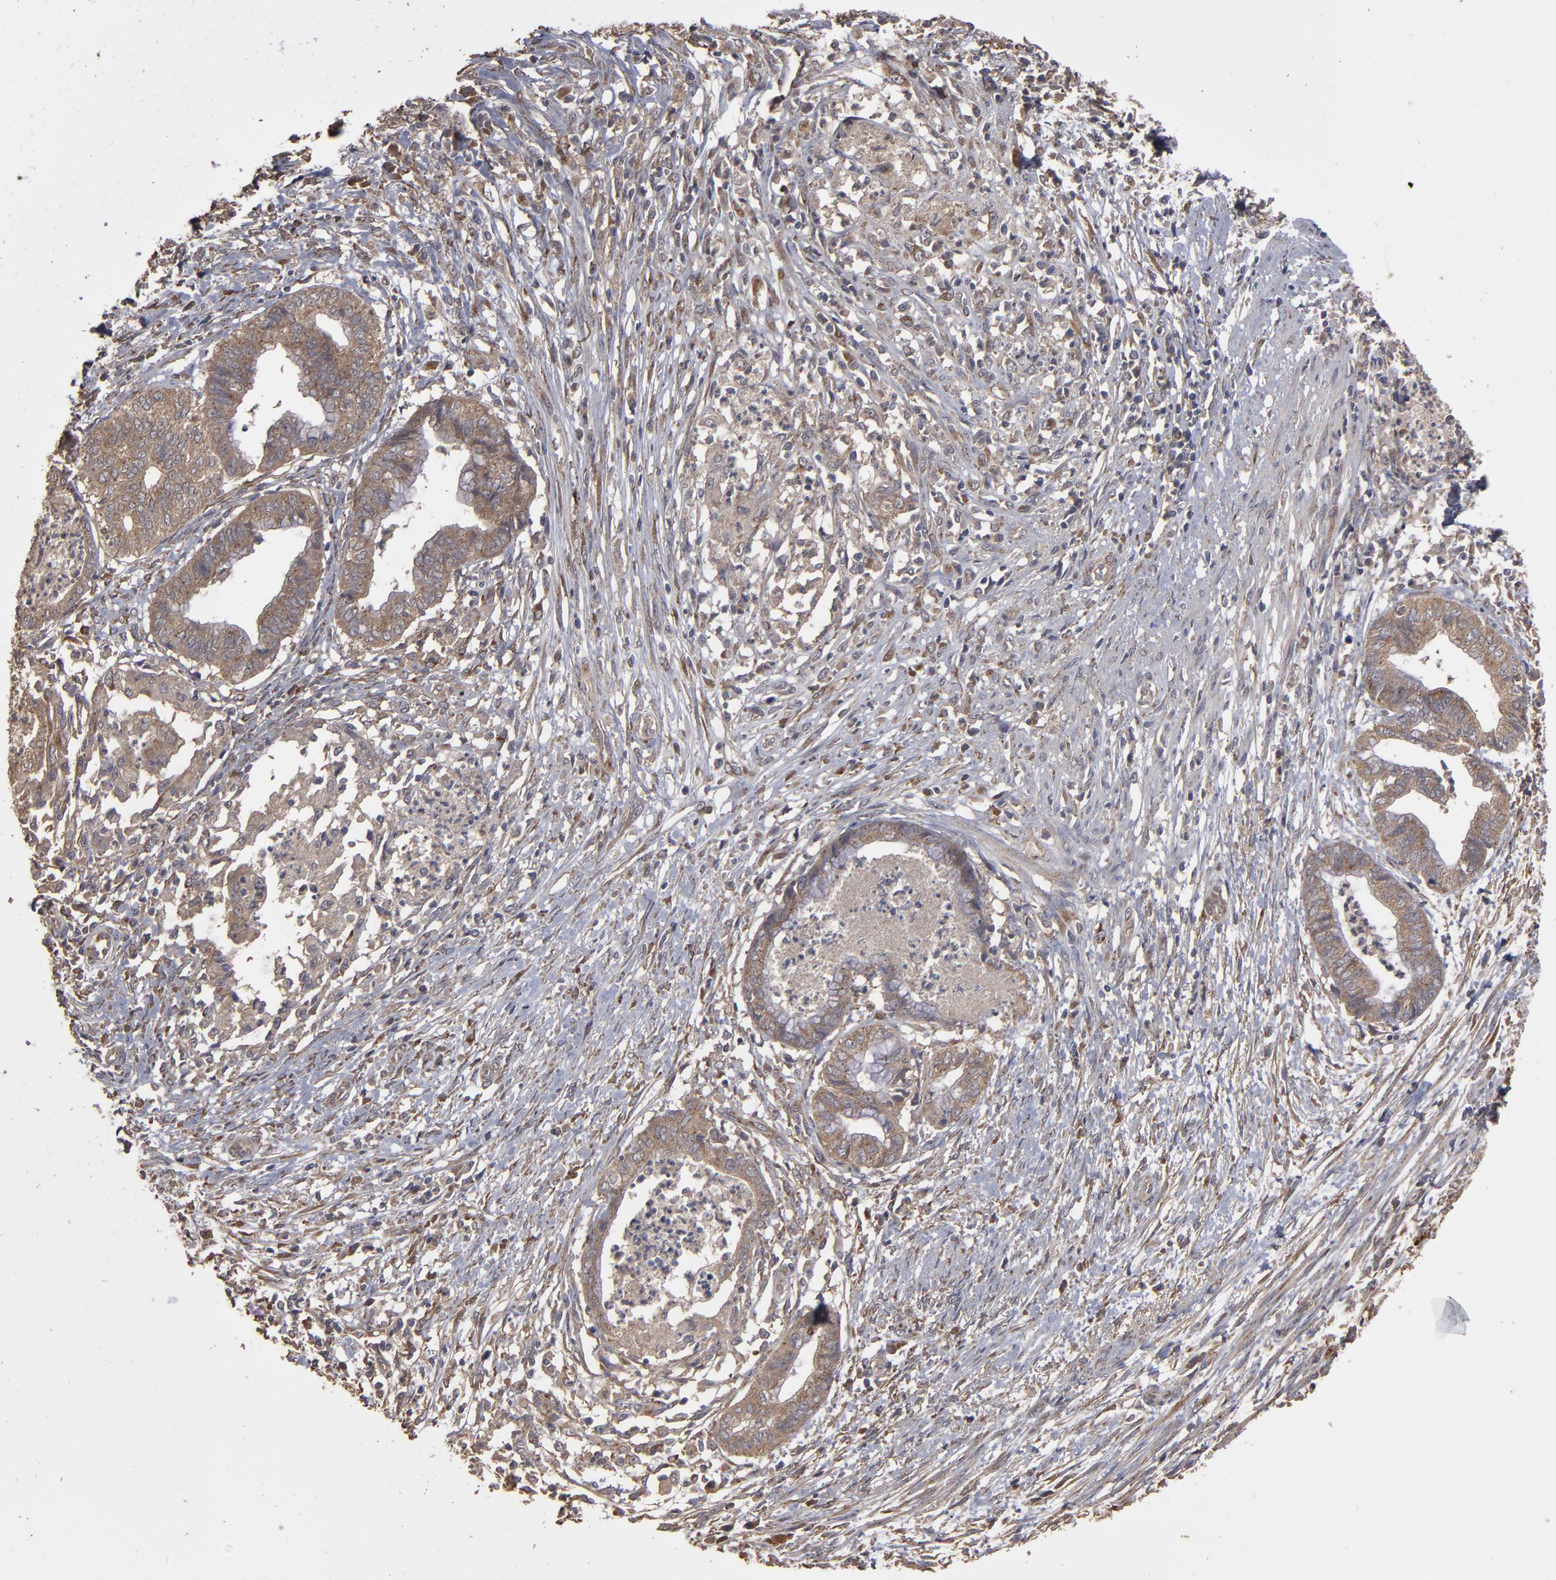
{"staining": {"intensity": "weak", "quantity": ">75%", "location": "cytoplasmic/membranous"}, "tissue": "endometrial cancer", "cell_type": "Tumor cells", "image_type": "cancer", "snomed": [{"axis": "morphology", "description": "Necrosis, NOS"}, {"axis": "morphology", "description": "Adenocarcinoma, NOS"}, {"axis": "topography", "description": "Endometrium"}], "caption": "Endometrial cancer (adenocarcinoma) stained for a protein shows weak cytoplasmic/membranous positivity in tumor cells.", "gene": "MMP2", "patient": {"sex": "female", "age": 79}}